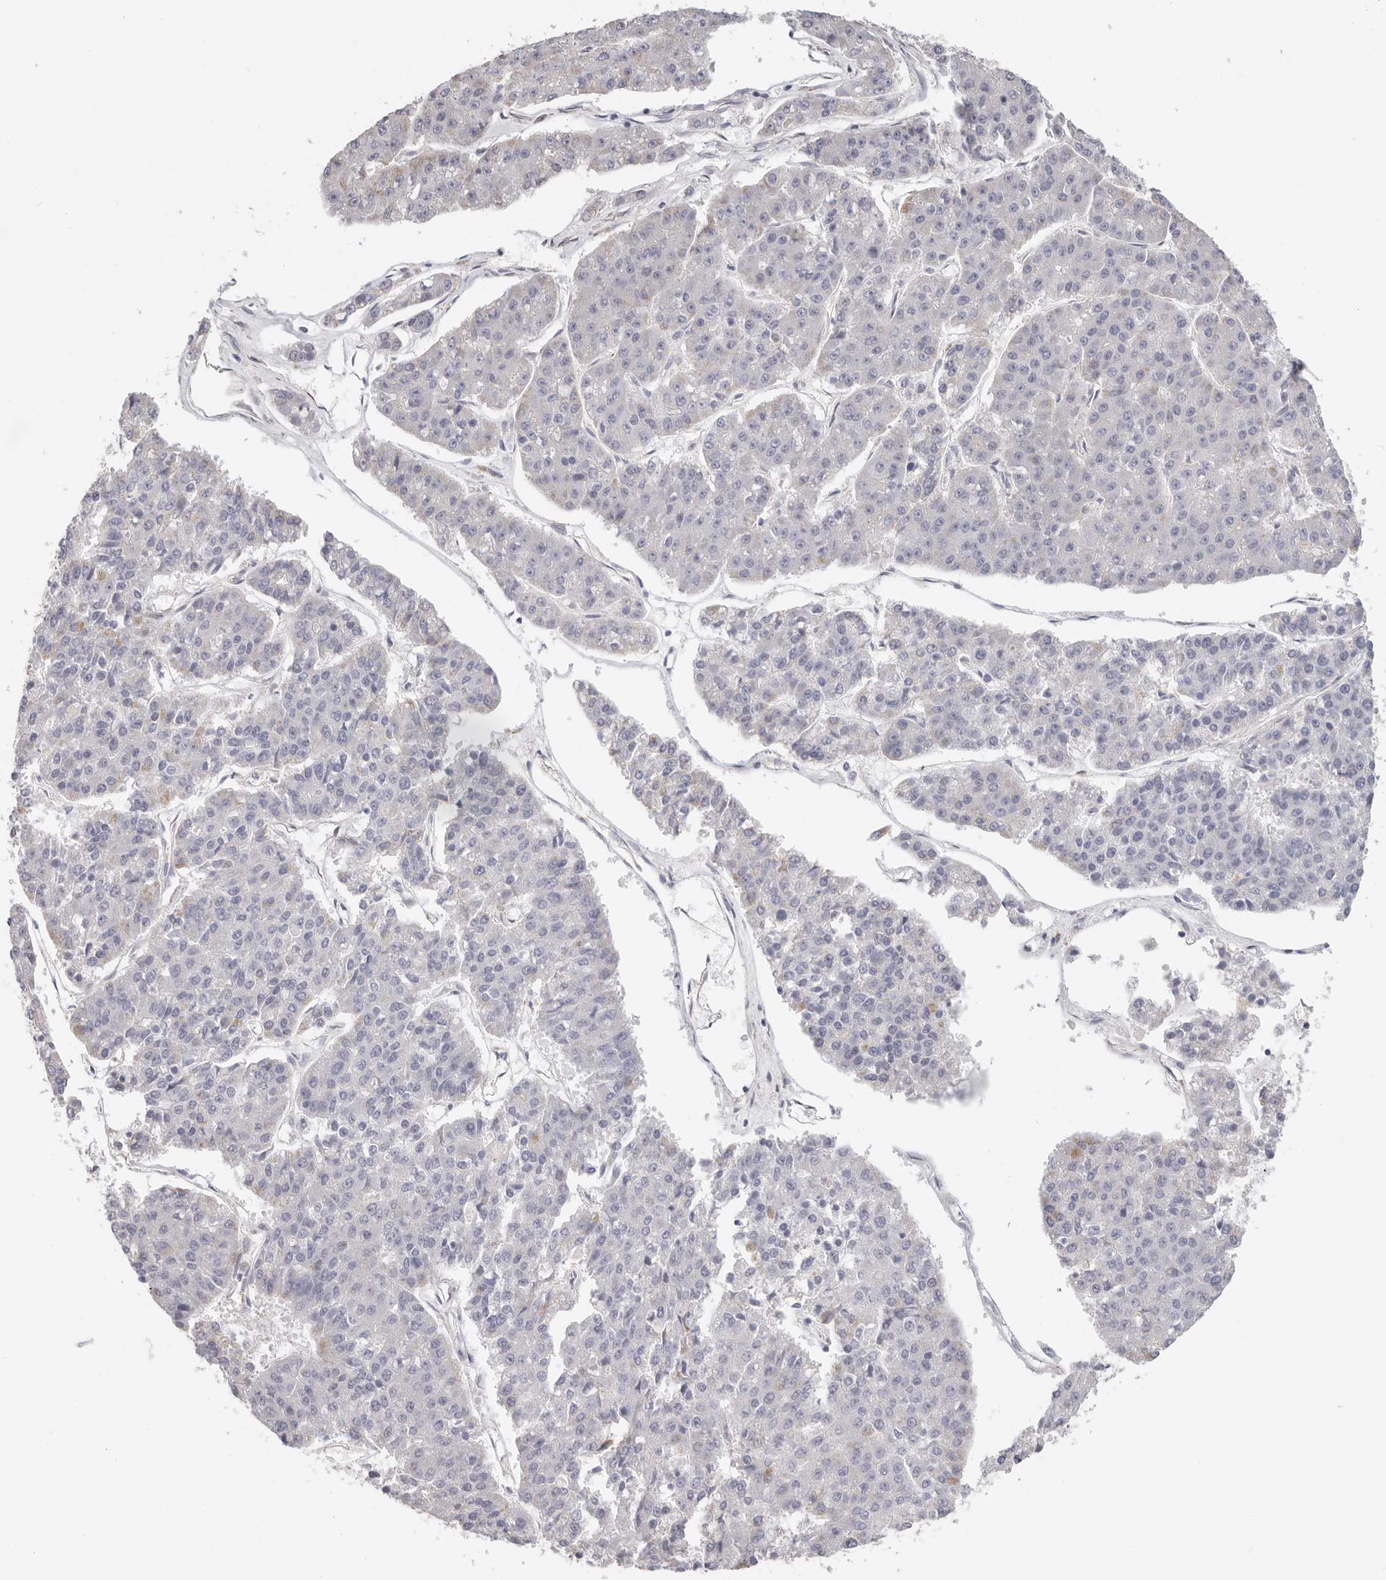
{"staining": {"intensity": "weak", "quantity": "<25%", "location": "cytoplasmic/membranous"}, "tissue": "pancreatic cancer", "cell_type": "Tumor cells", "image_type": "cancer", "snomed": [{"axis": "morphology", "description": "Adenocarcinoma, NOS"}, {"axis": "topography", "description": "Pancreas"}], "caption": "A high-resolution photomicrograph shows immunohistochemistry (IHC) staining of pancreatic adenocarcinoma, which exhibits no significant expression in tumor cells. (Stains: DAB immunohistochemistry (IHC) with hematoxylin counter stain, Microscopy: brightfield microscopy at high magnification).", "gene": "AFDN", "patient": {"sex": "male", "age": 50}}